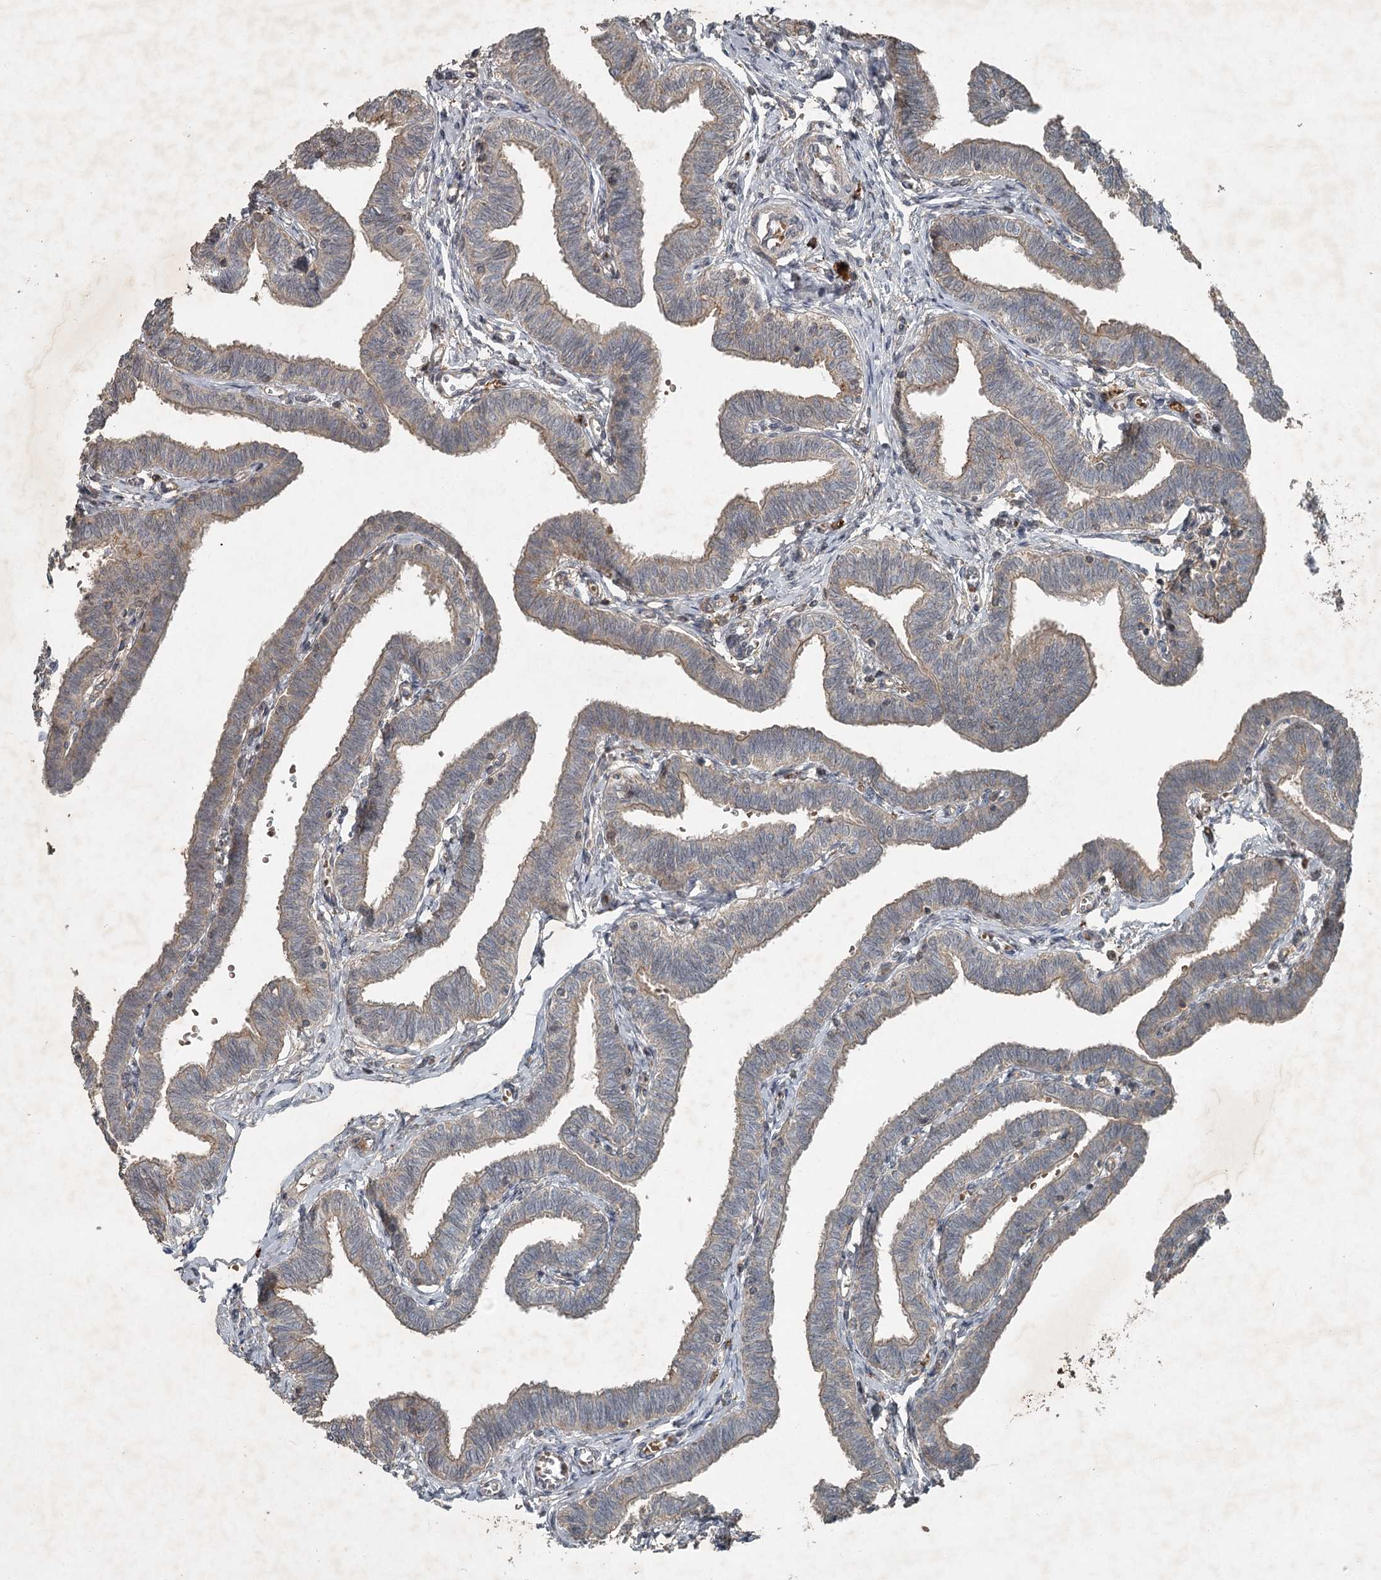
{"staining": {"intensity": "moderate", "quantity": "25%-75%", "location": "cytoplasmic/membranous"}, "tissue": "fallopian tube", "cell_type": "Glandular cells", "image_type": "normal", "snomed": [{"axis": "morphology", "description": "Normal tissue, NOS"}, {"axis": "topography", "description": "Fallopian tube"}, {"axis": "topography", "description": "Ovary"}], "caption": "Immunohistochemical staining of benign fallopian tube exhibits medium levels of moderate cytoplasmic/membranous positivity in approximately 25%-75% of glandular cells.", "gene": "SLC39A8", "patient": {"sex": "female", "age": 23}}